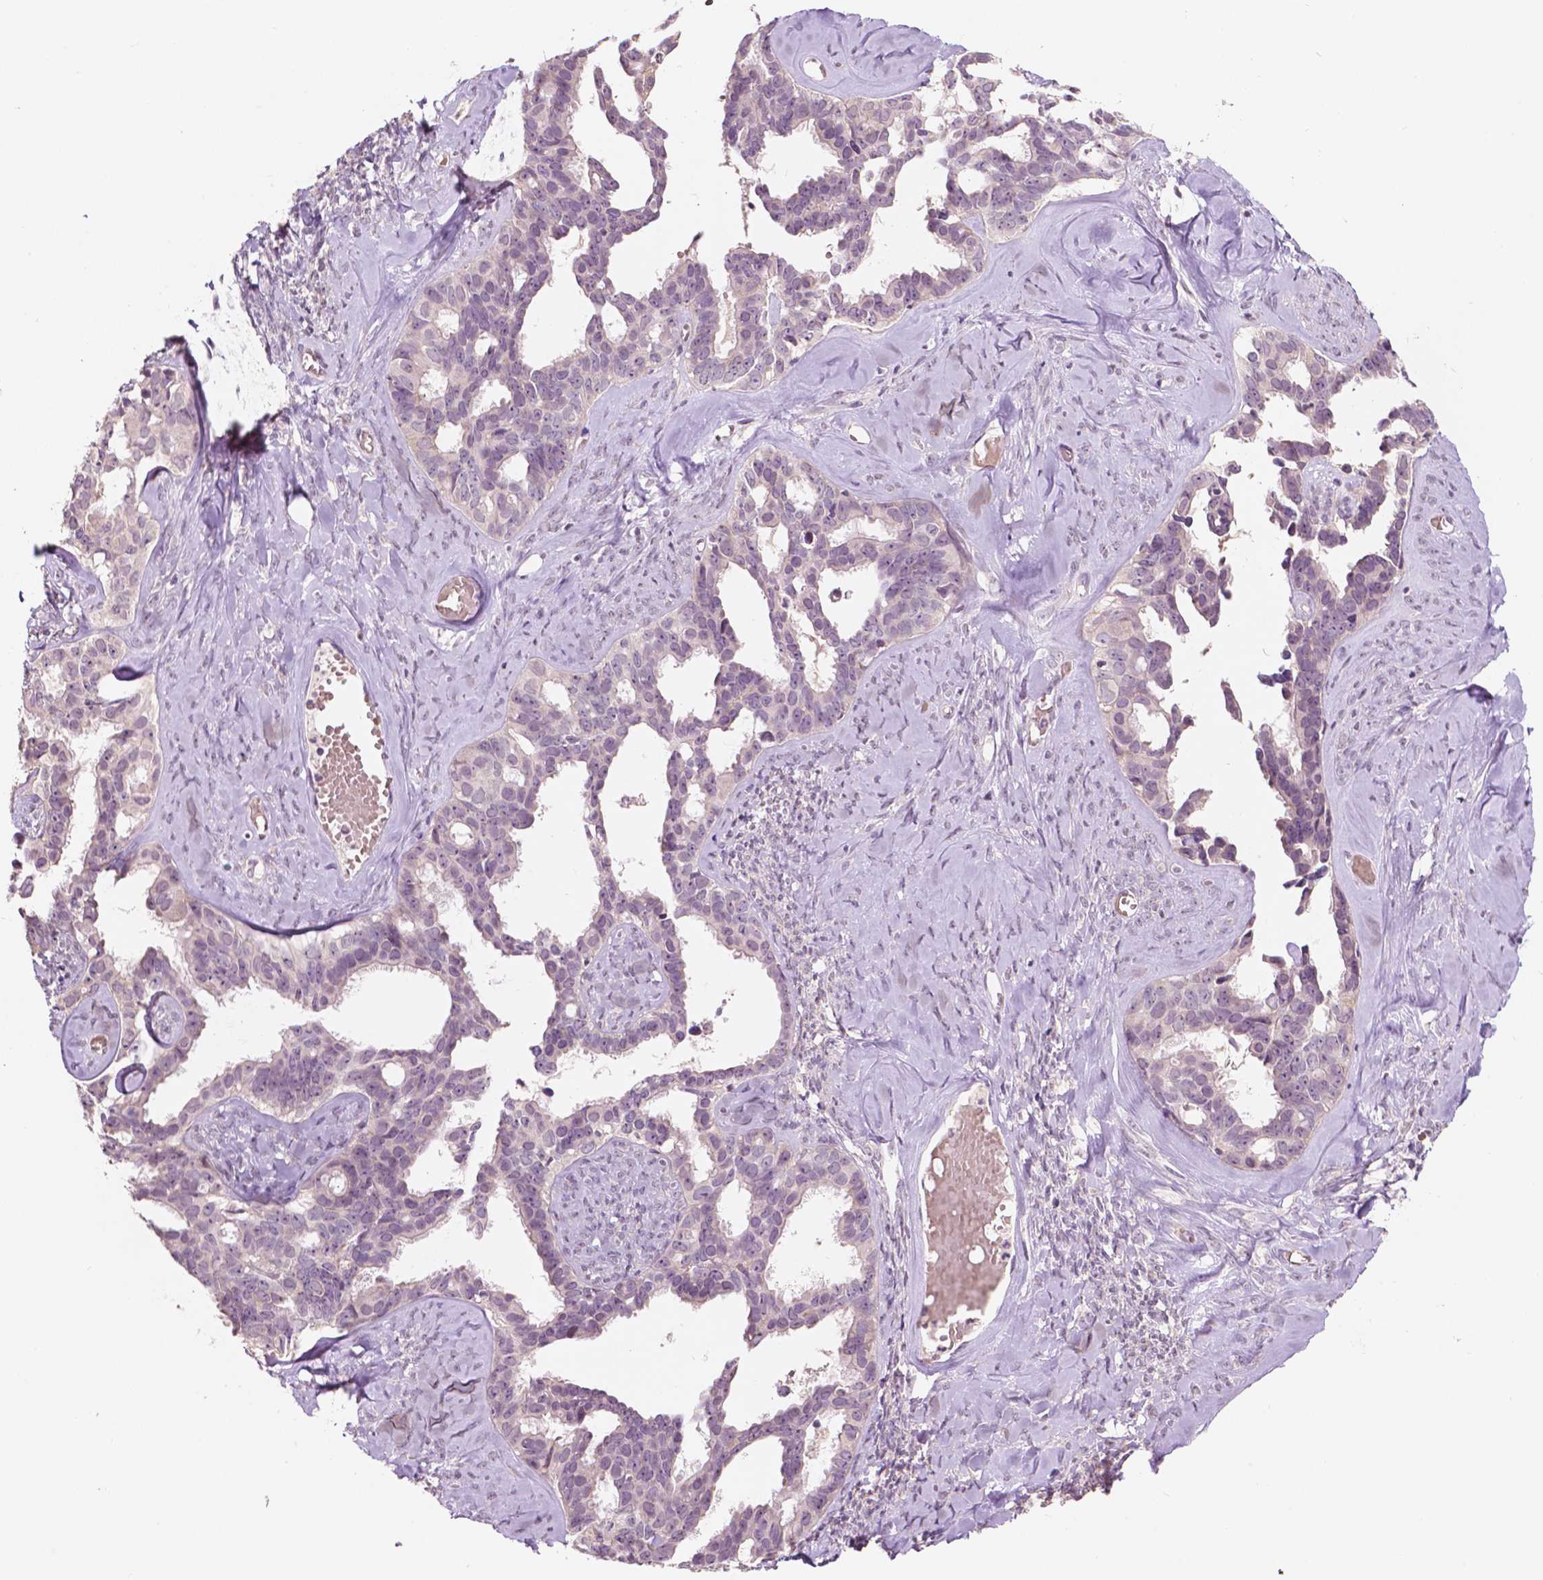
{"staining": {"intensity": "negative", "quantity": "none", "location": "none"}, "tissue": "ovarian cancer", "cell_type": "Tumor cells", "image_type": "cancer", "snomed": [{"axis": "morphology", "description": "Cystadenocarcinoma, serous, NOS"}, {"axis": "topography", "description": "Ovary"}], "caption": "Ovarian serous cystadenocarcinoma stained for a protein using immunohistochemistry (IHC) exhibits no staining tumor cells.", "gene": "NOS1AP", "patient": {"sex": "female", "age": 69}}